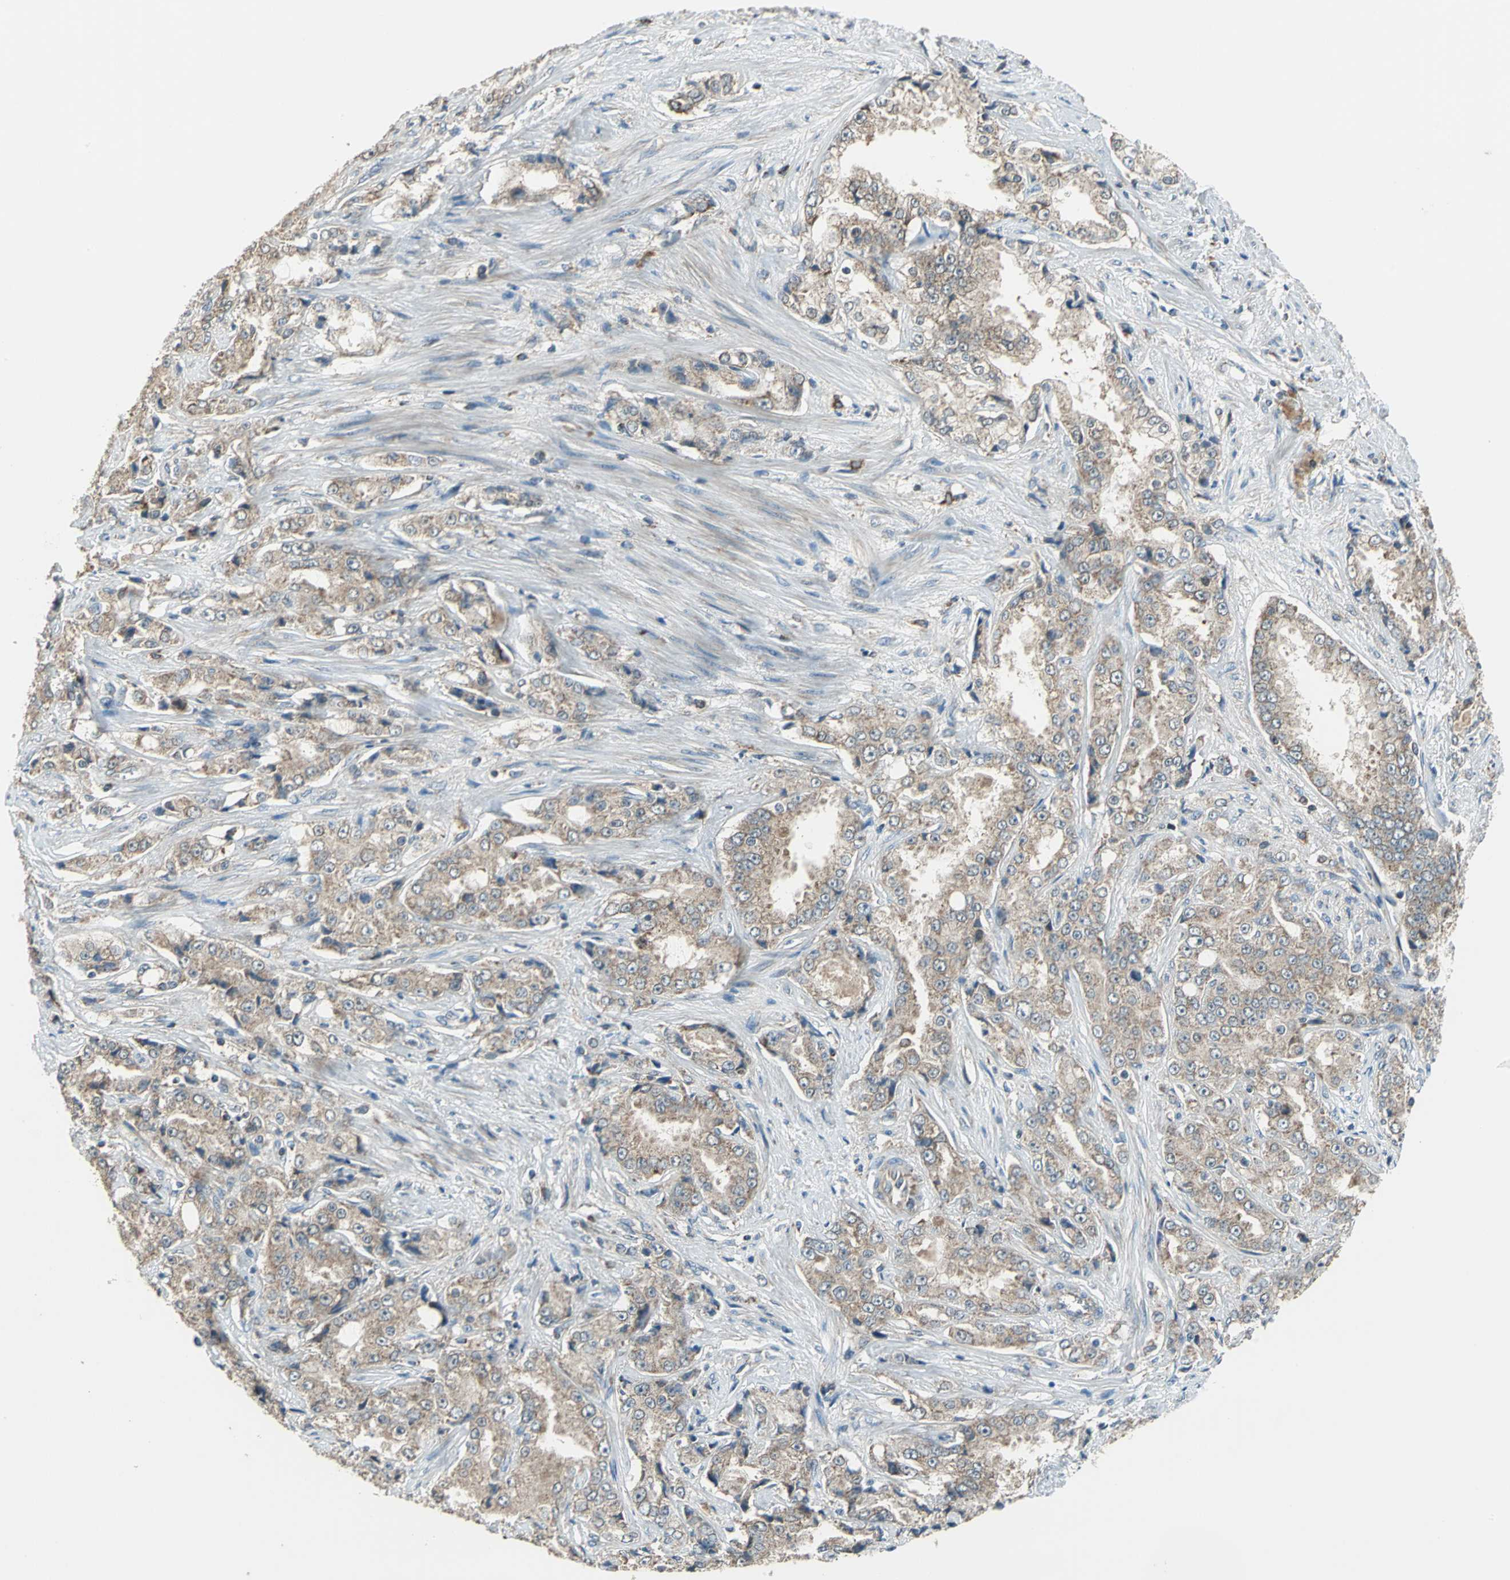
{"staining": {"intensity": "moderate", "quantity": ">75%", "location": "cytoplasmic/membranous"}, "tissue": "prostate cancer", "cell_type": "Tumor cells", "image_type": "cancer", "snomed": [{"axis": "morphology", "description": "Adenocarcinoma, High grade"}, {"axis": "topography", "description": "Prostate"}], "caption": "The photomicrograph exhibits staining of prostate cancer (adenocarcinoma (high-grade)), revealing moderate cytoplasmic/membranous protein staining (brown color) within tumor cells.", "gene": "TRAK1", "patient": {"sex": "male", "age": 73}}